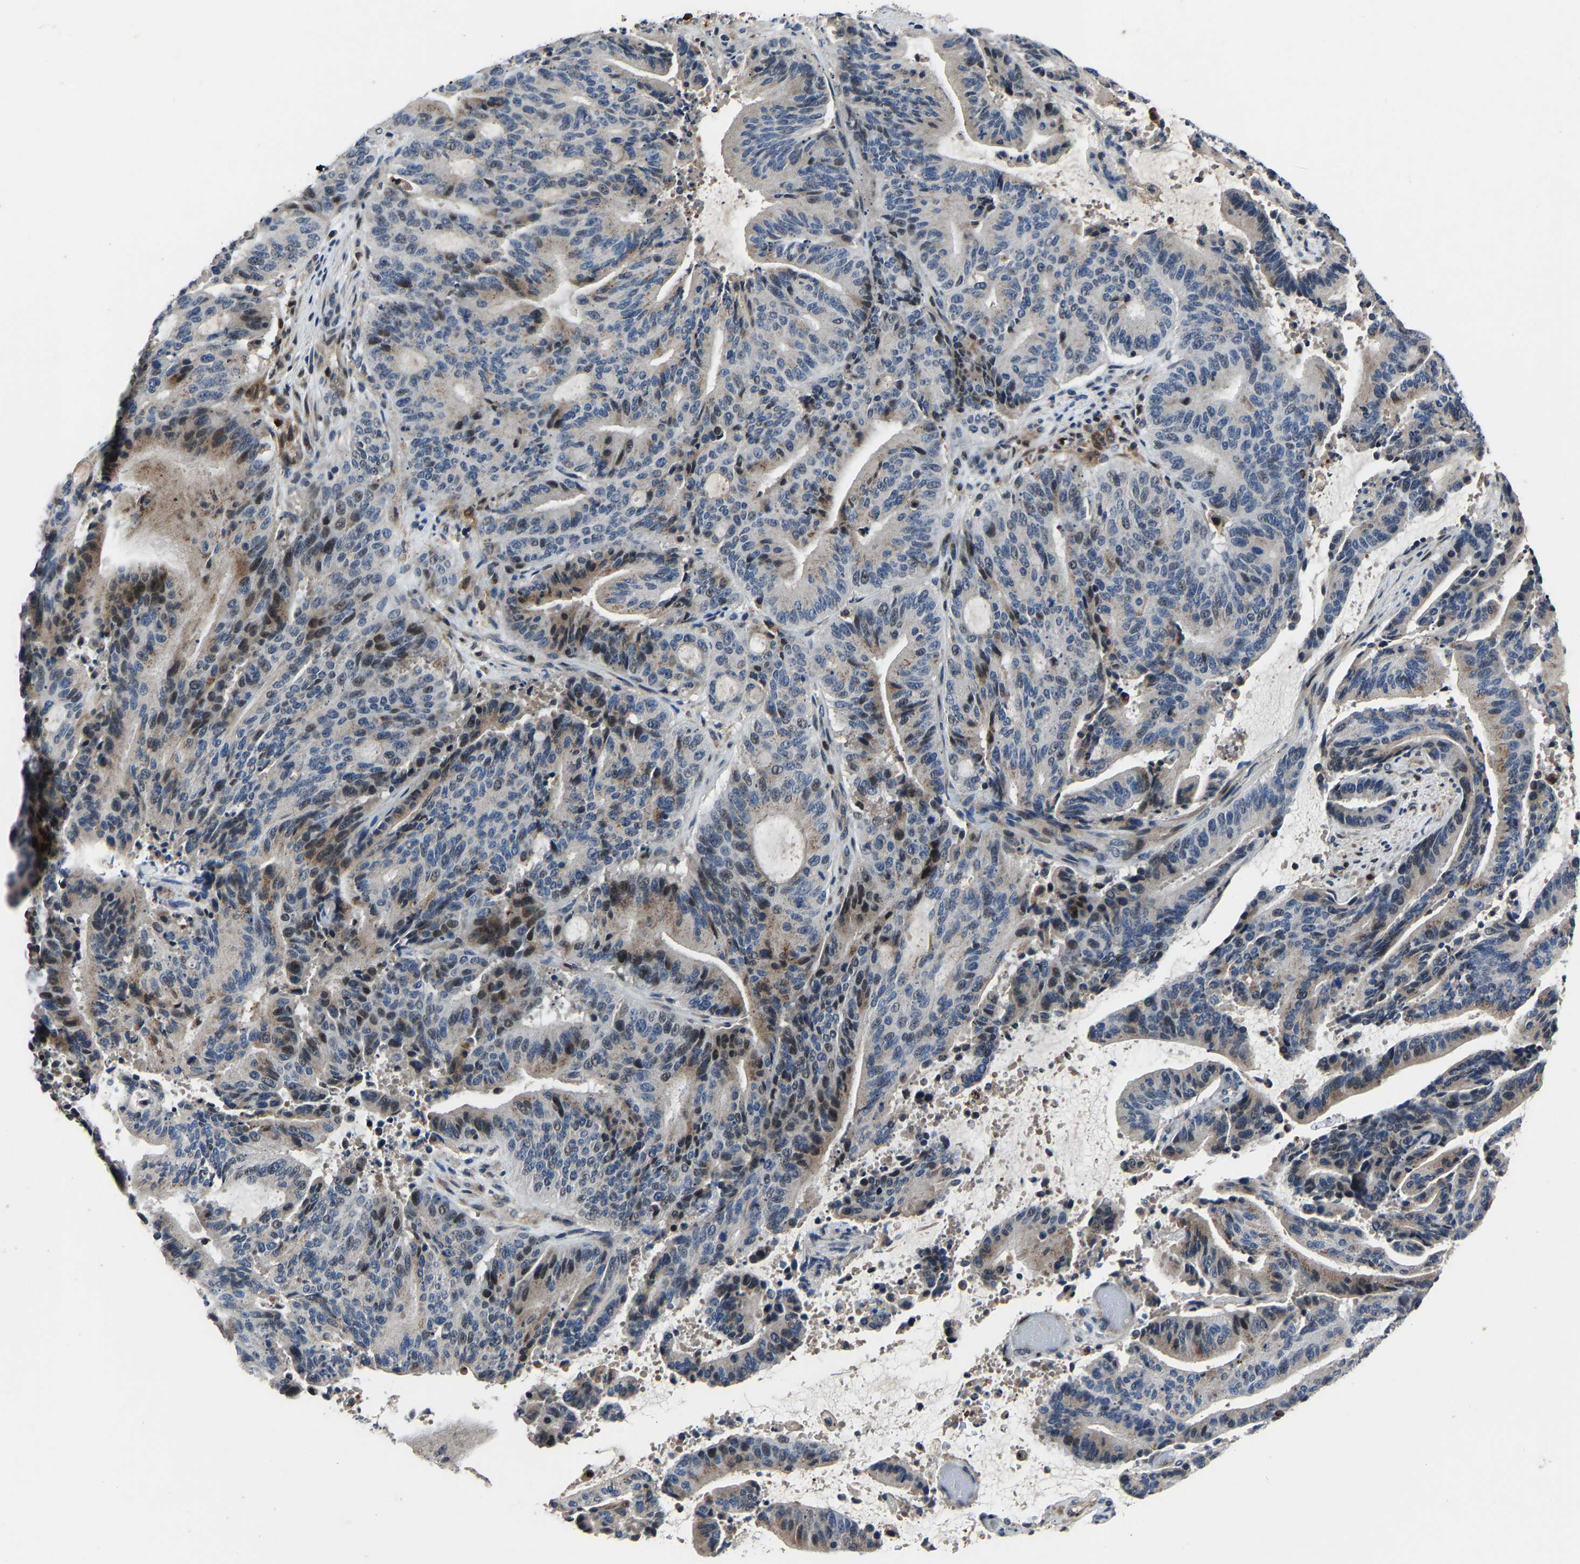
{"staining": {"intensity": "moderate", "quantity": "25%-75%", "location": "cytoplasmic/membranous"}, "tissue": "liver cancer", "cell_type": "Tumor cells", "image_type": "cancer", "snomed": [{"axis": "morphology", "description": "Normal tissue, NOS"}, {"axis": "morphology", "description": "Cholangiocarcinoma"}, {"axis": "topography", "description": "Liver"}, {"axis": "topography", "description": "Peripheral nerve tissue"}], "caption": "Protein staining of liver cholangiocarcinoma tissue shows moderate cytoplasmic/membranous staining in approximately 25%-75% of tumor cells.", "gene": "PCNX2", "patient": {"sex": "female", "age": 73}}